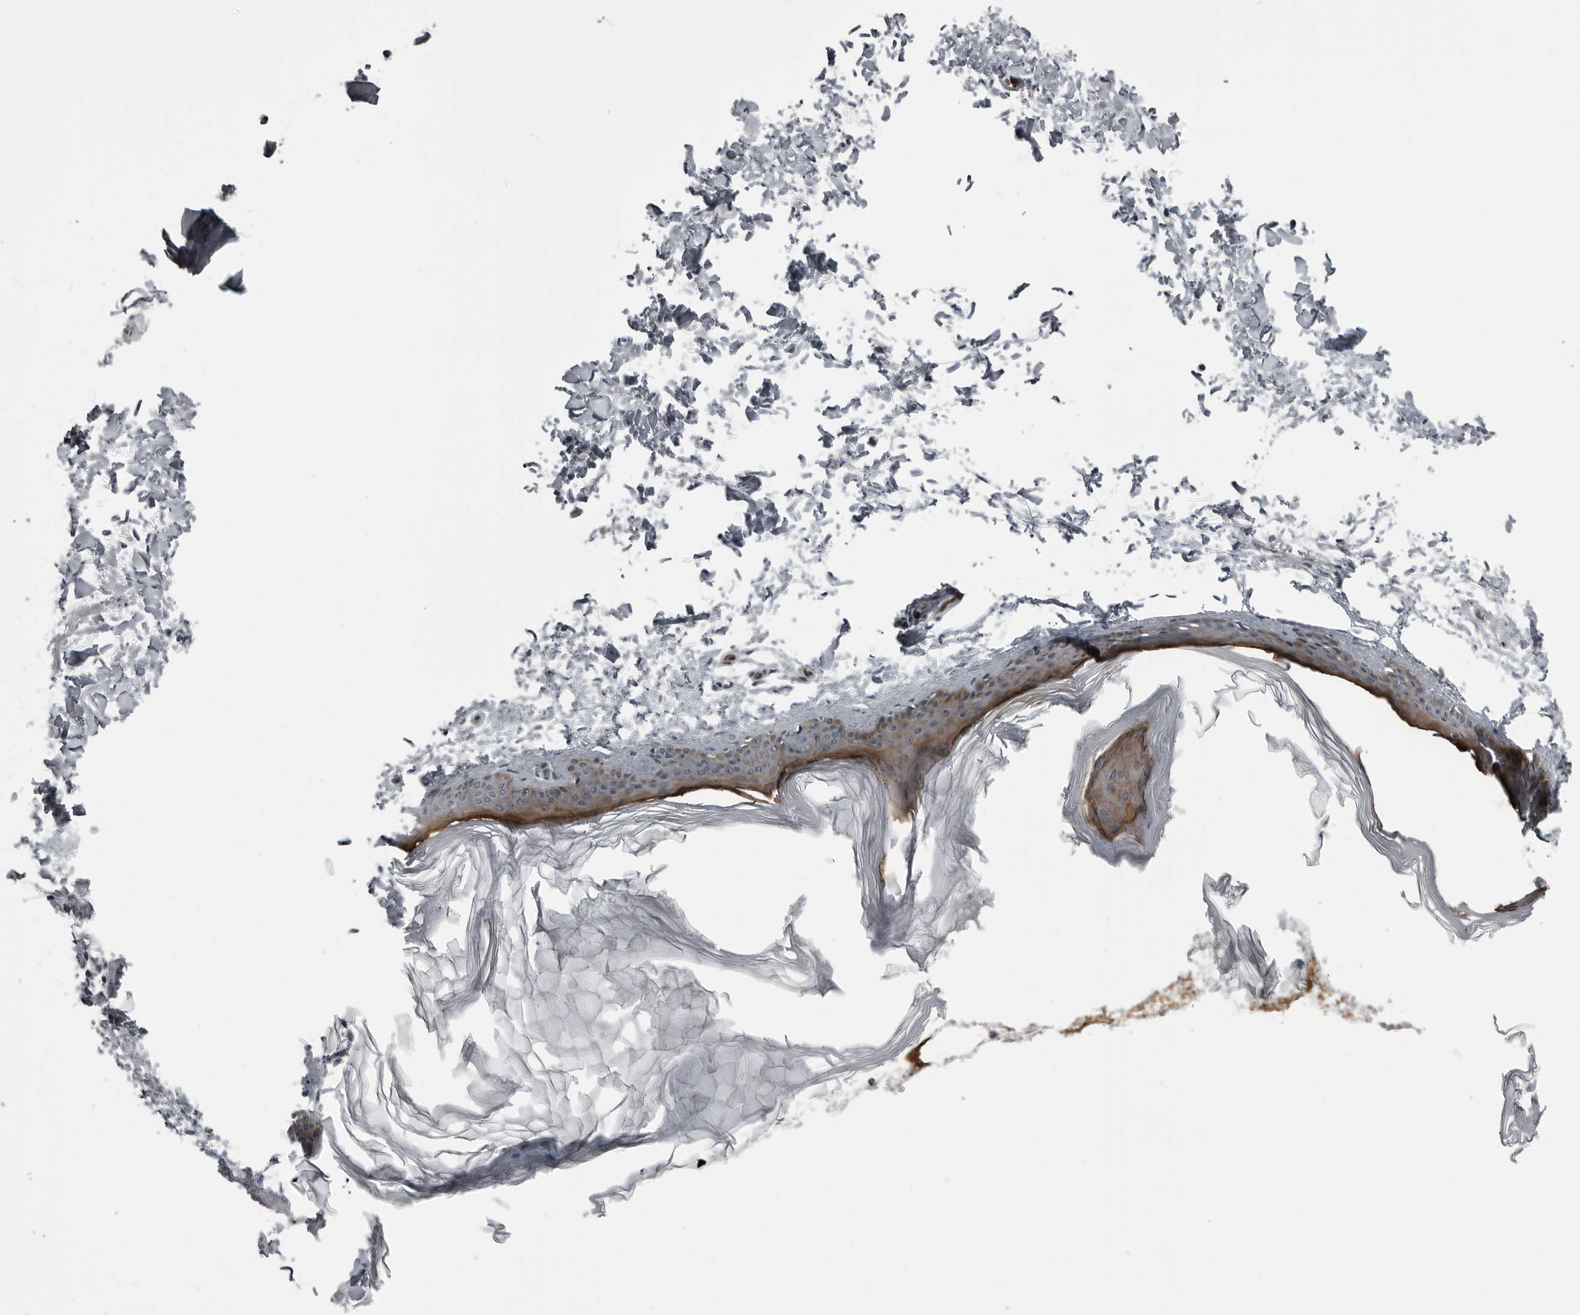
{"staining": {"intensity": "negative", "quantity": "none", "location": "none"}, "tissue": "skin", "cell_type": "Fibroblasts", "image_type": "normal", "snomed": [{"axis": "morphology", "description": "Normal tissue, NOS"}, {"axis": "topography", "description": "Skin"}], "caption": "Fibroblasts are negative for protein expression in normal human skin.", "gene": "FAM102B", "patient": {"sex": "female", "age": 27}}